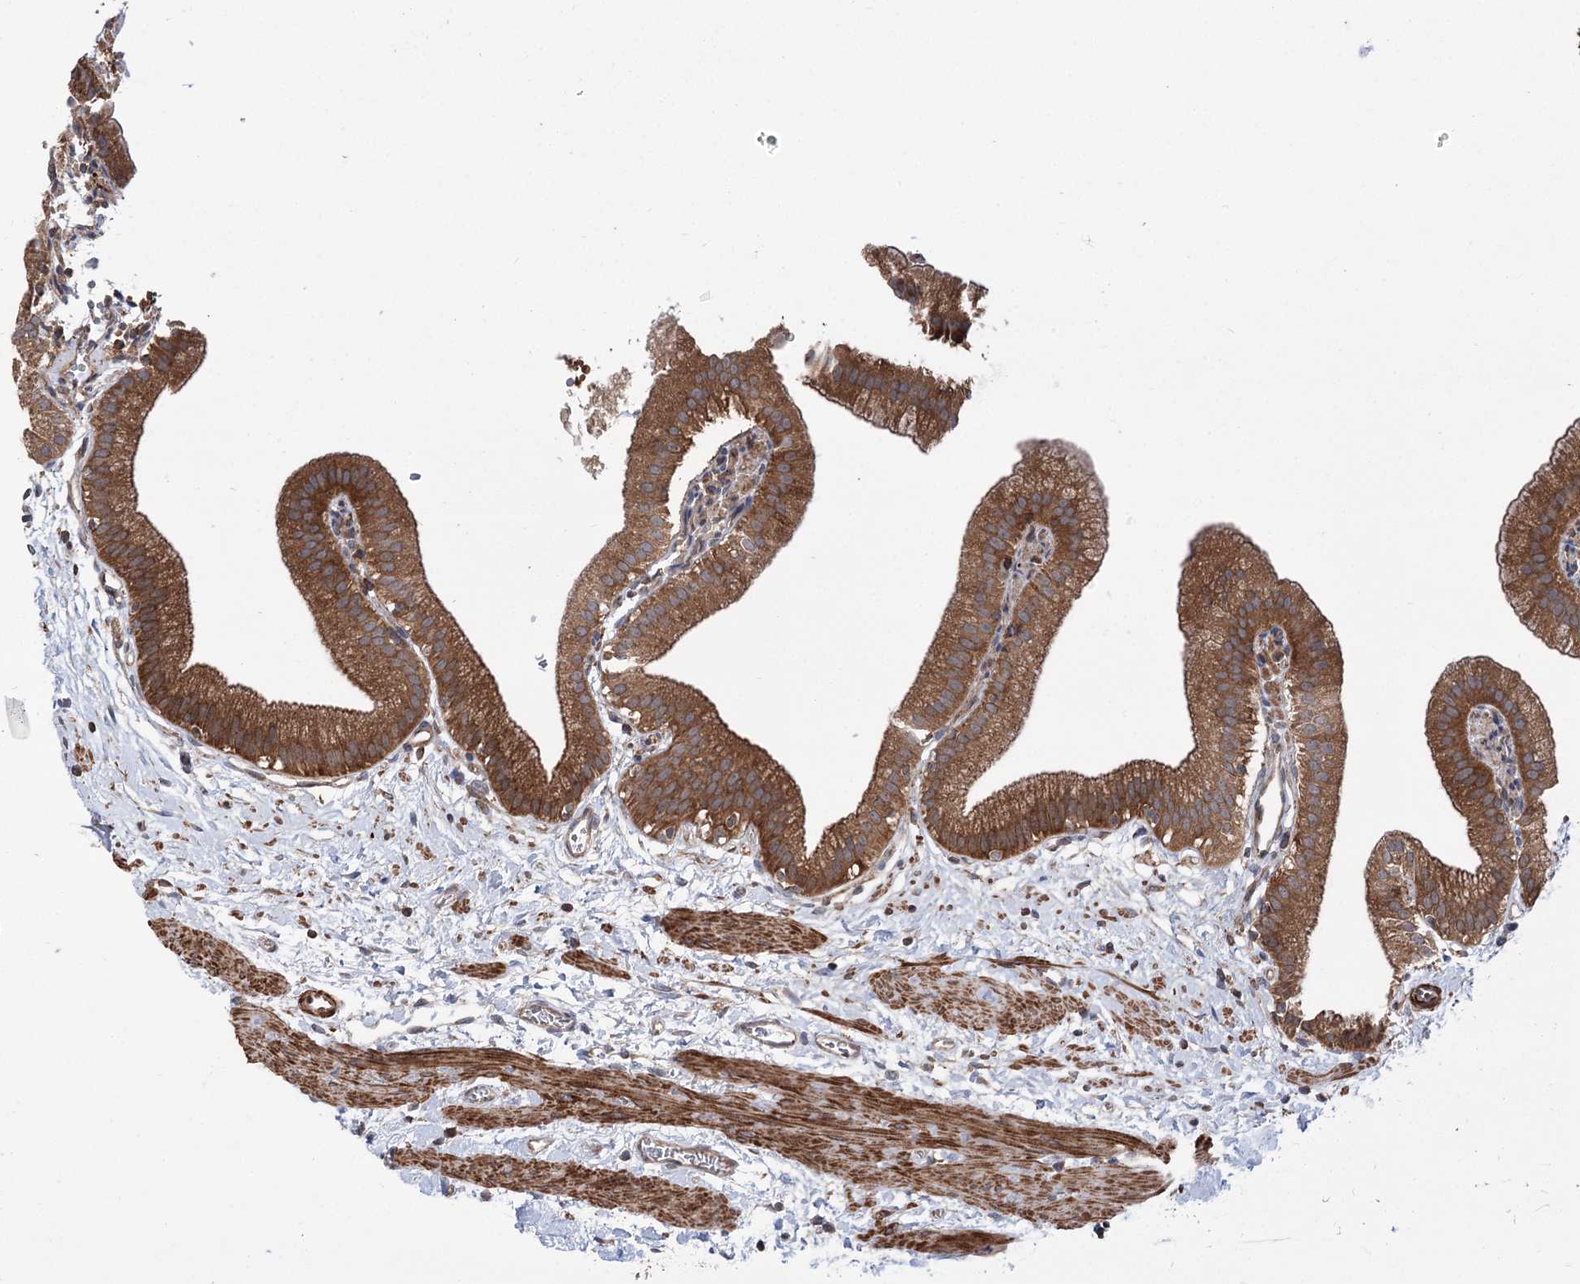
{"staining": {"intensity": "strong", "quantity": ">75%", "location": "cytoplasmic/membranous"}, "tissue": "gallbladder", "cell_type": "Glandular cells", "image_type": "normal", "snomed": [{"axis": "morphology", "description": "Normal tissue, NOS"}, {"axis": "topography", "description": "Gallbladder"}], "caption": "The photomicrograph demonstrates staining of normal gallbladder, revealing strong cytoplasmic/membranous protein expression (brown color) within glandular cells.", "gene": "VPS37B", "patient": {"sex": "male", "age": 55}}